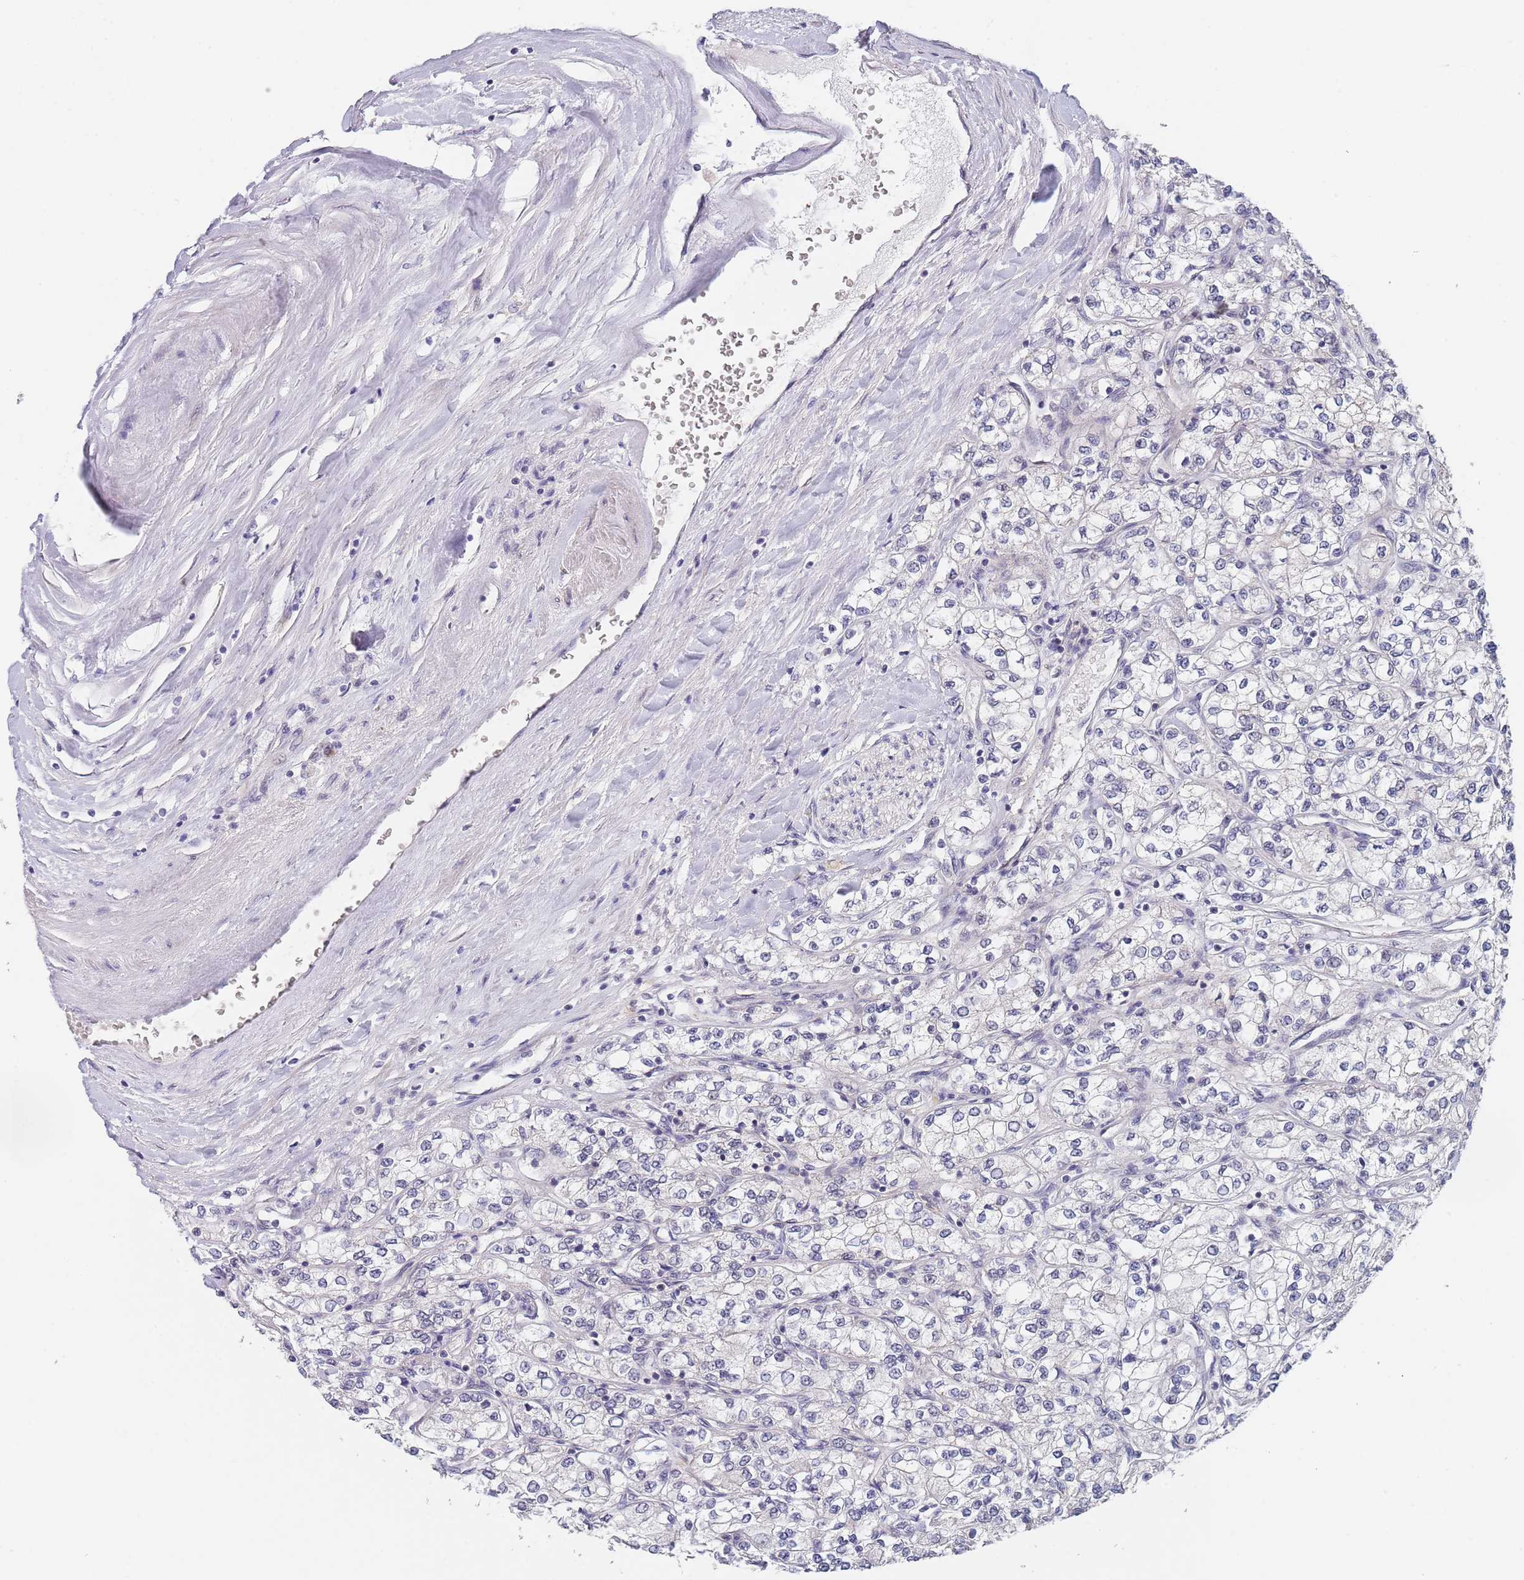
{"staining": {"intensity": "negative", "quantity": "none", "location": "none"}, "tissue": "renal cancer", "cell_type": "Tumor cells", "image_type": "cancer", "snomed": [{"axis": "morphology", "description": "Adenocarcinoma, NOS"}, {"axis": "topography", "description": "Kidney"}], "caption": "IHC photomicrograph of neoplastic tissue: renal cancer stained with DAB (3,3'-diaminobenzidine) displays no significant protein staining in tumor cells. (Brightfield microscopy of DAB immunohistochemistry (IHC) at high magnification).", "gene": "PLCL2", "patient": {"sex": "male", "age": 80}}